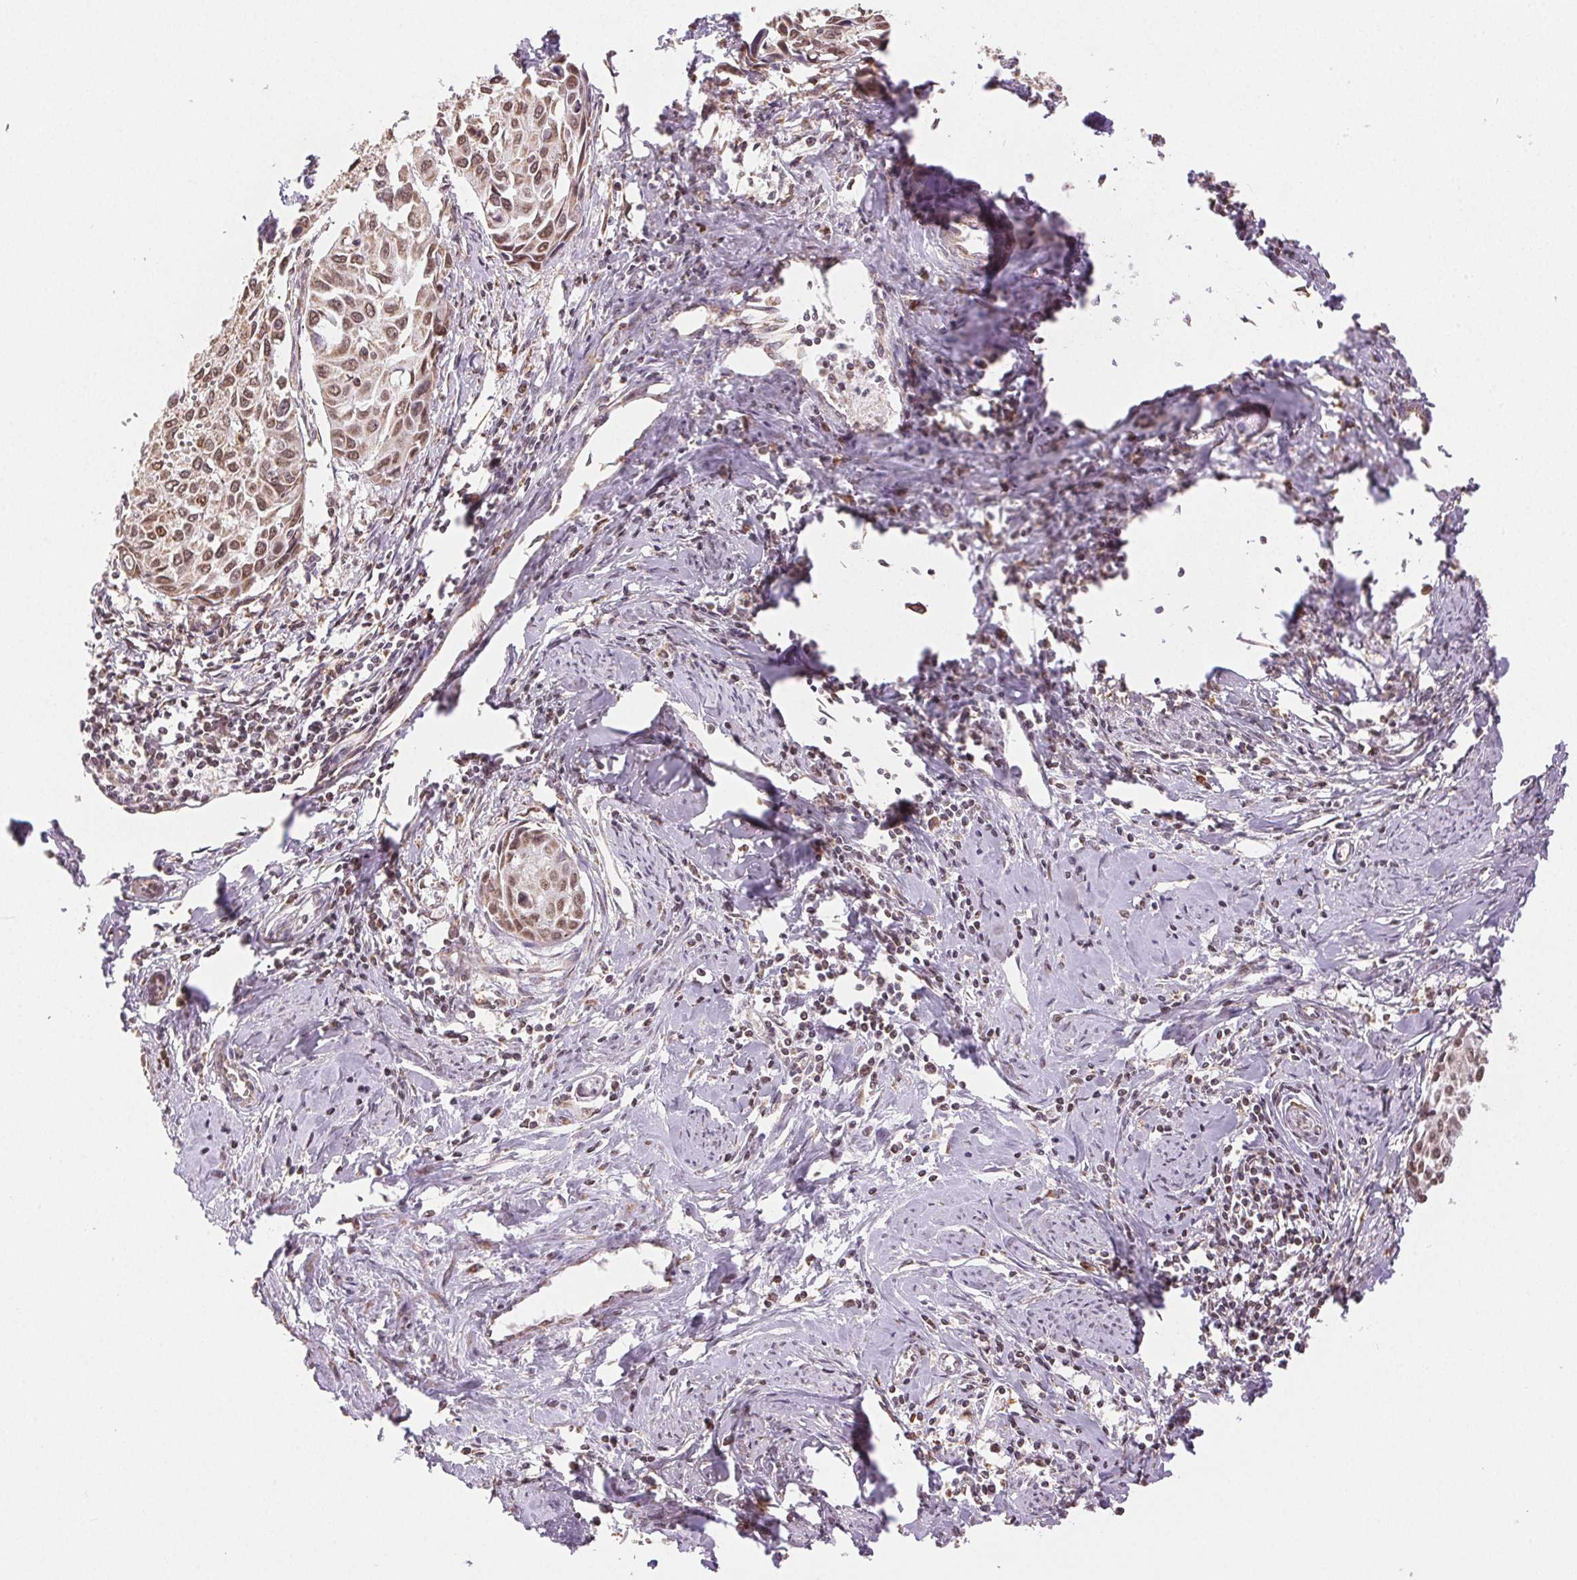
{"staining": {"intensity": "weak", "quantity": ">75%", "location": "nuclear"}, "tissue": "cervical cancer", "cell_type": "Tumor cells", "image_type": "cancer", "snomed": [{"axis": "morphology", "description": "Squamous cell carcinoma, NOS"}, {"axis": "topography", "description": "Cervix"}], "caption": "Weak nuclear protein staining is seen in approximately >75% of tumor cells in cervical cancer (squamous cell carcinoma).", "gene": "PIWIL4", "patient": {"sex": "female", "age": 50}}